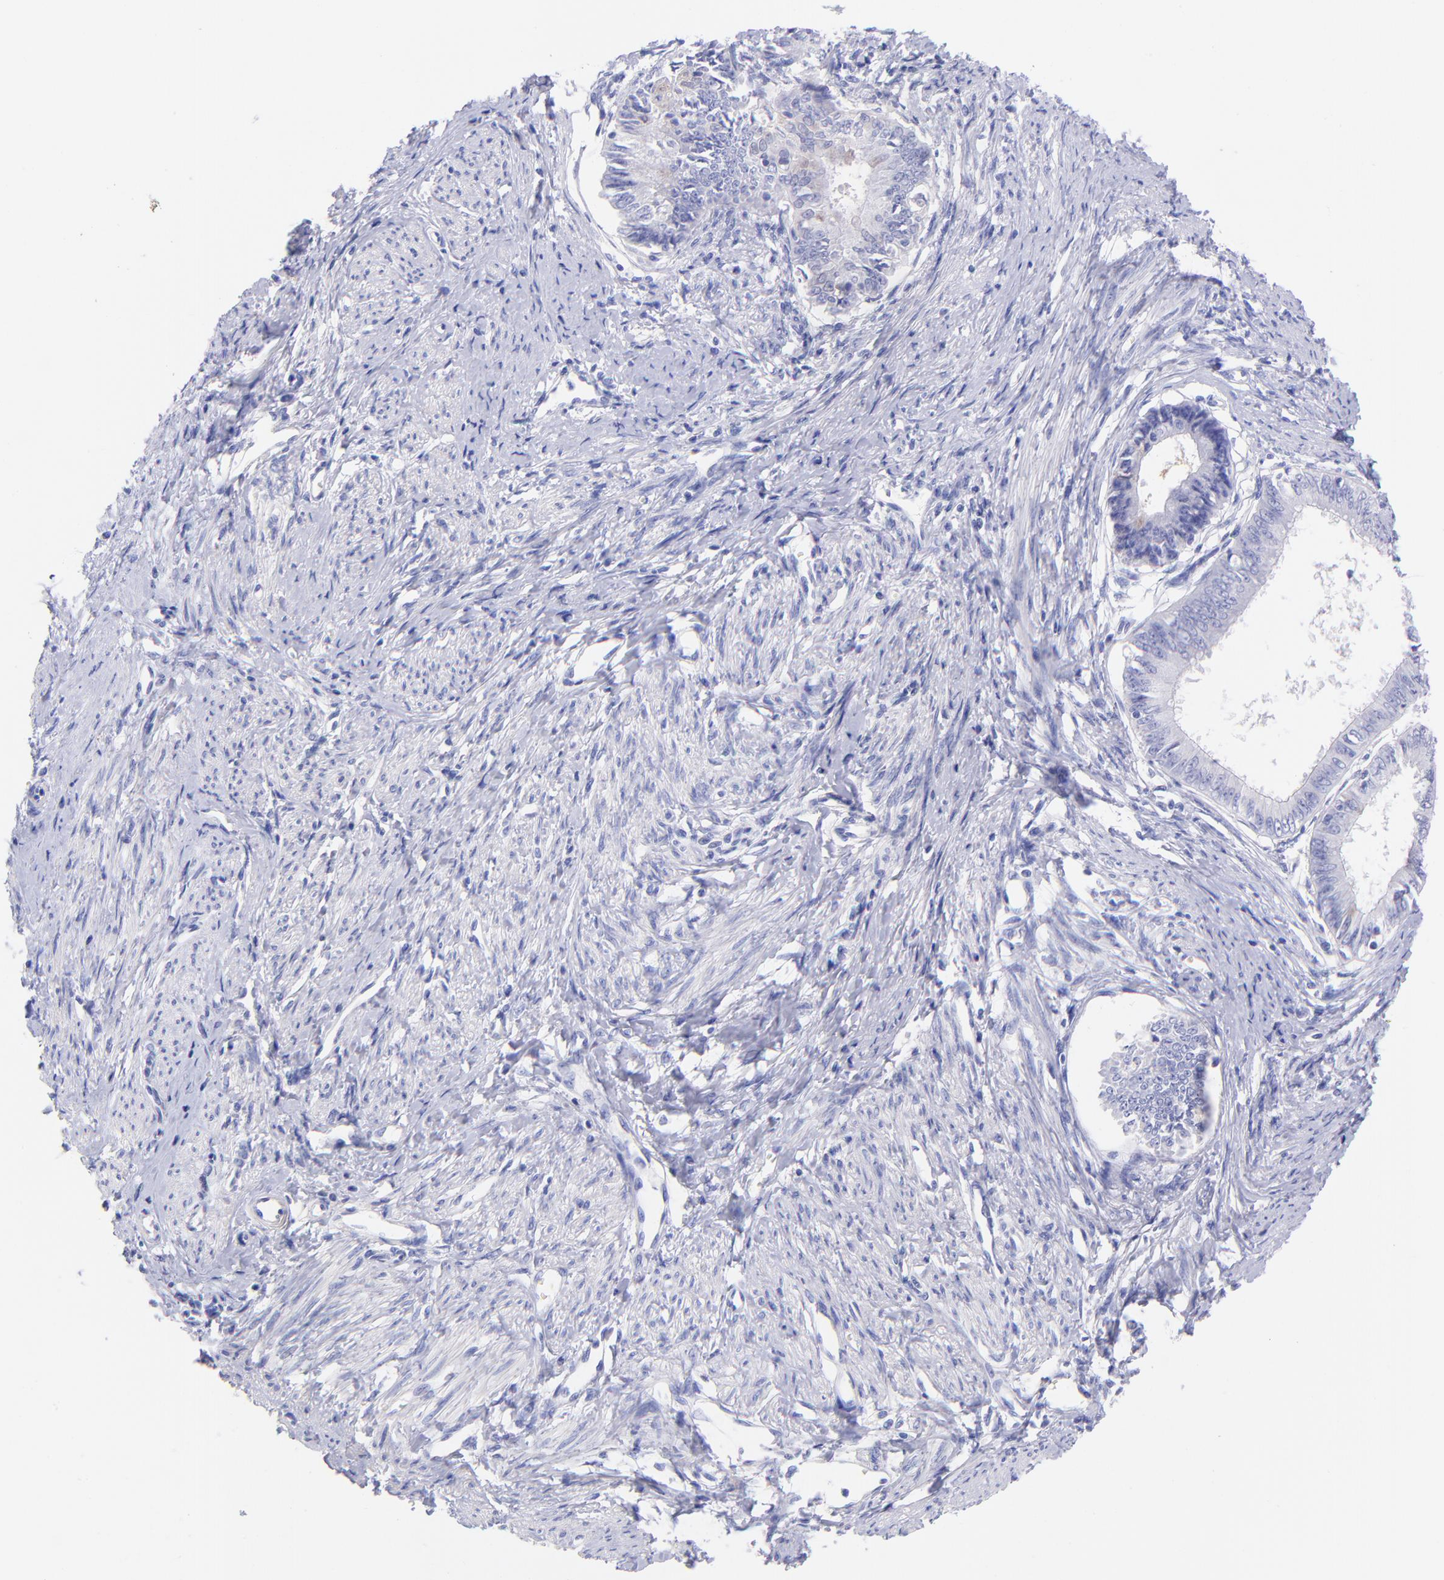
{"staining": {"intensity": "negative", "quantity": "none", "location": "none"}, "tissue": "endometrial cancer", "cell_type": "Tumor cells", "image_type": "cancer", "snomed": [{"axis": "morphology", "description": "Adenocarcinoma, NOS"}, {"axis": "topography", "description": "Endometrium"}], "caption": "An immunohistochemistry (IHC) photomicrograph of adenocarcinoma (endometrial) is shown. There is no staining in tumor cells of adenocarcinoma (endometrial). Nuclei are stained in blue.", "gene": "RAB3B", "patient": {"sex": "female", "age": 76}}